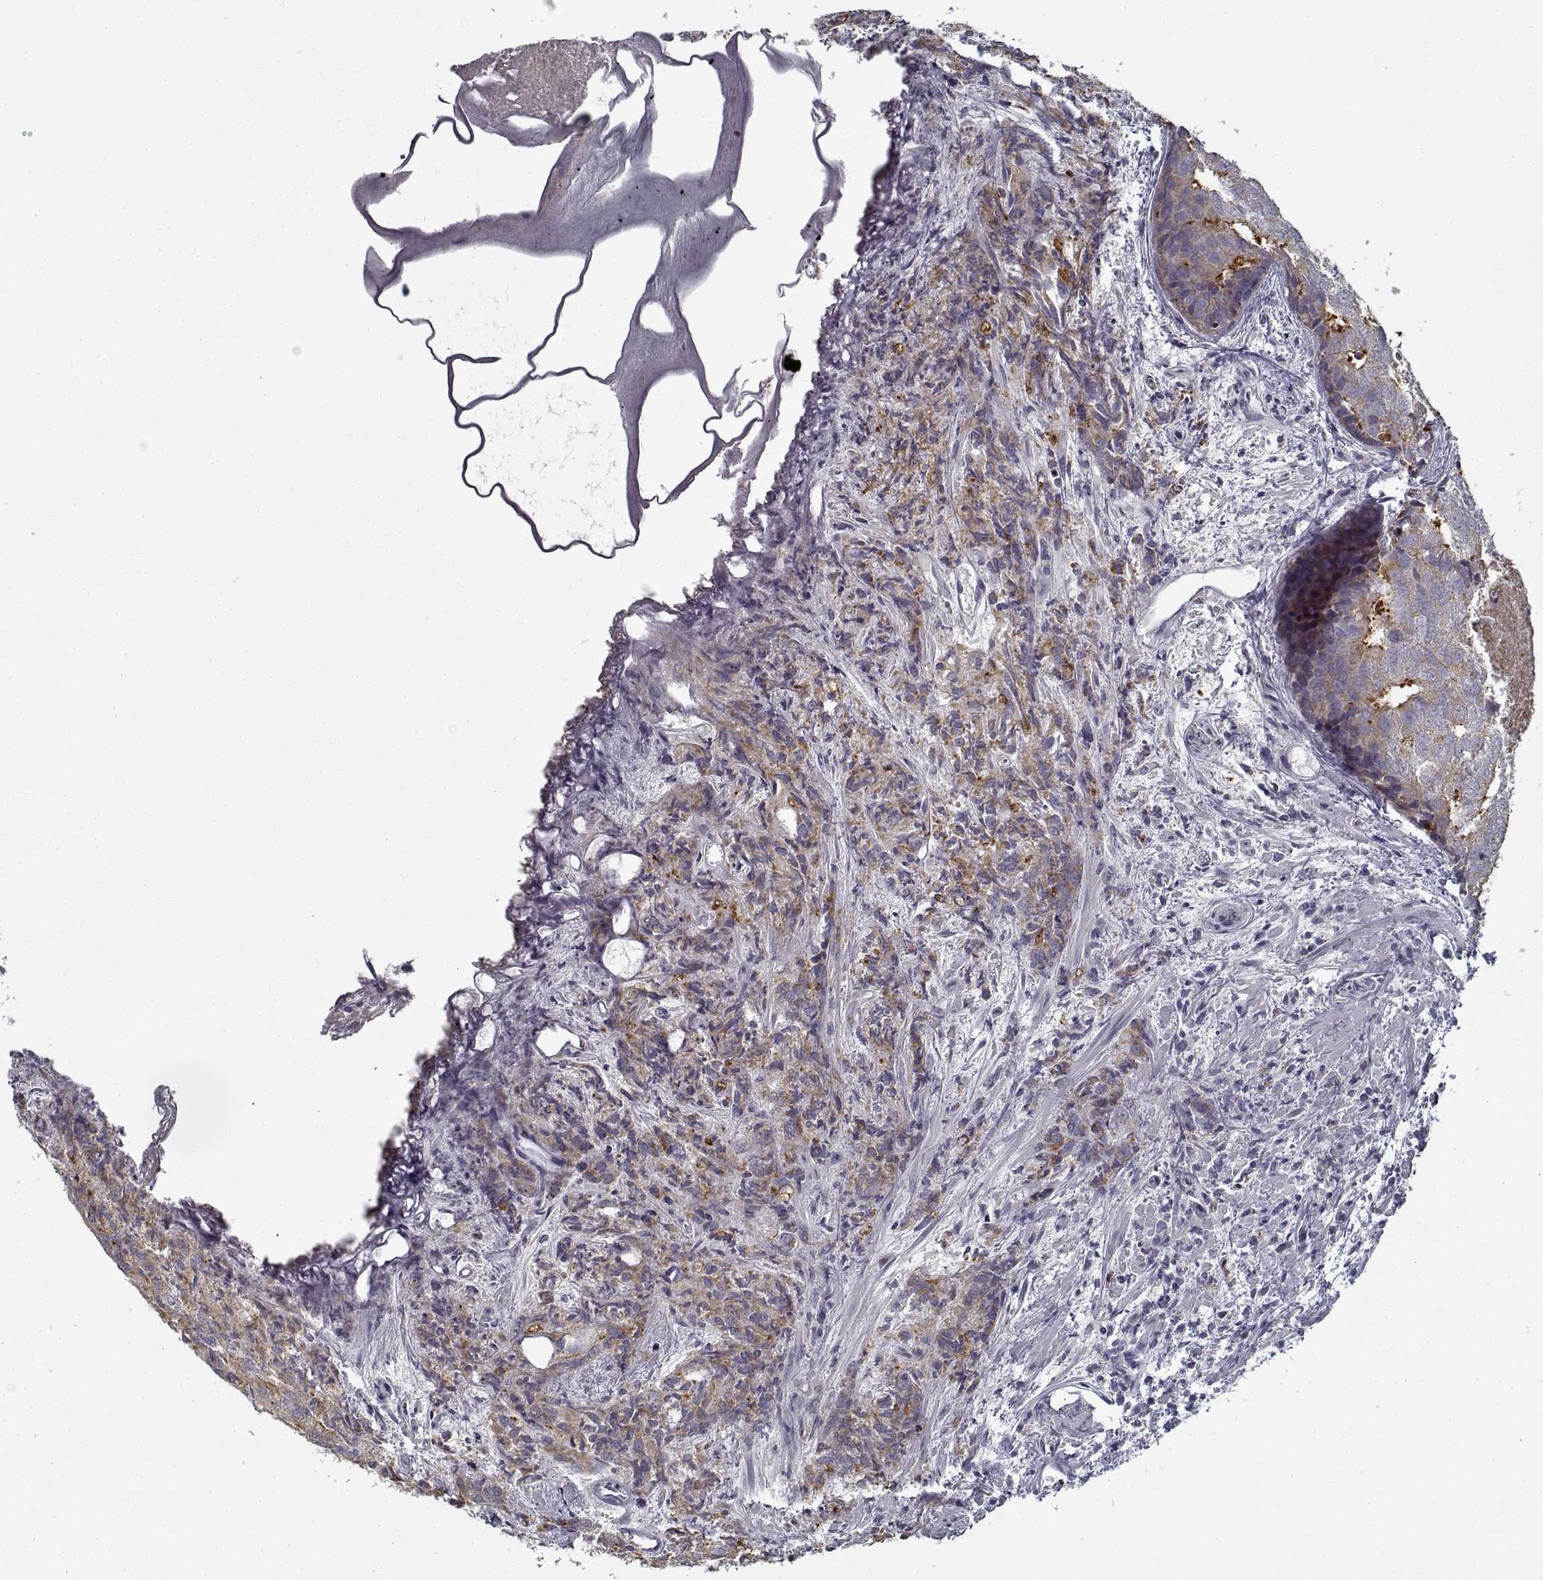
{"staining": {"intensity": "weak", "quantity": "<25%", "location": "cytoplasmic/membranous"}, "tissue": "prostate cancer", "cell_type": "Tumor cells", "image_type": "cancer", "snomed": [{"axis": "morphology", "description": "Adenocarcinoma, High grade"}, {"axis": "topography", "description": "Prostate"}], "caption": "There is no significant positivity in tumor cells of prostate cancer.", "gene": "GAD2", "patient": {"sex": "male", "age": 58}}